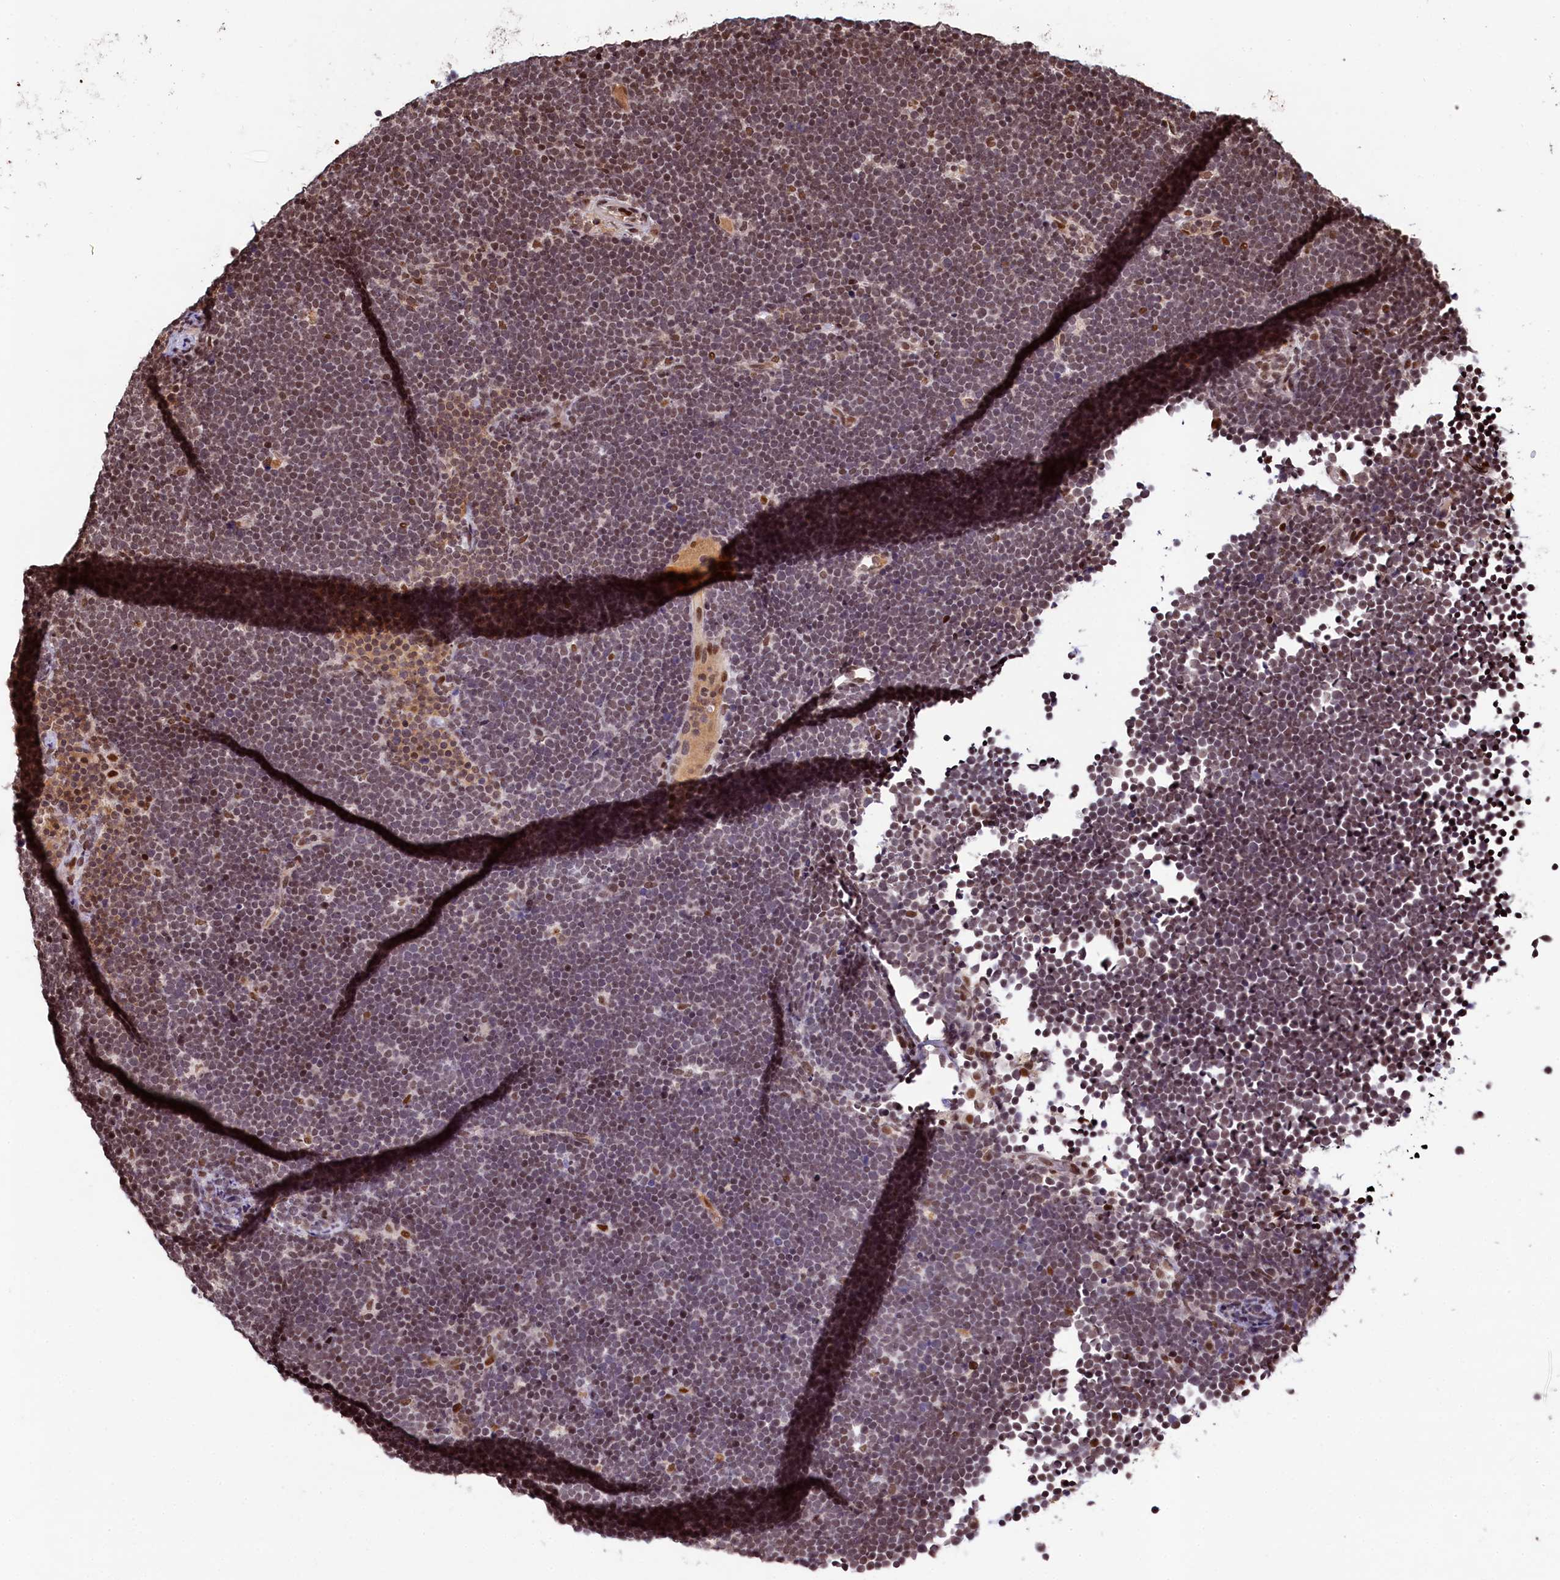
{"staining": {"intensity": "weak", "quantity": "<25%", "location": "nuclear"}, "tissue": "lymphoma", "cell_type": "Tumor cells", "image_type": "cancer", "snomed": [{"axis": "morphology", "description": "Malignant lymphoma, non-Hodgkin's type, High grade"}, {"axis": "topography", "description": "Lymph node"}], "caption": "A micrograph of human lymphoma is negative for staining in tumor cells.", "gene": "FAM217B", "patient": {"sex": "male", "age": 13}}